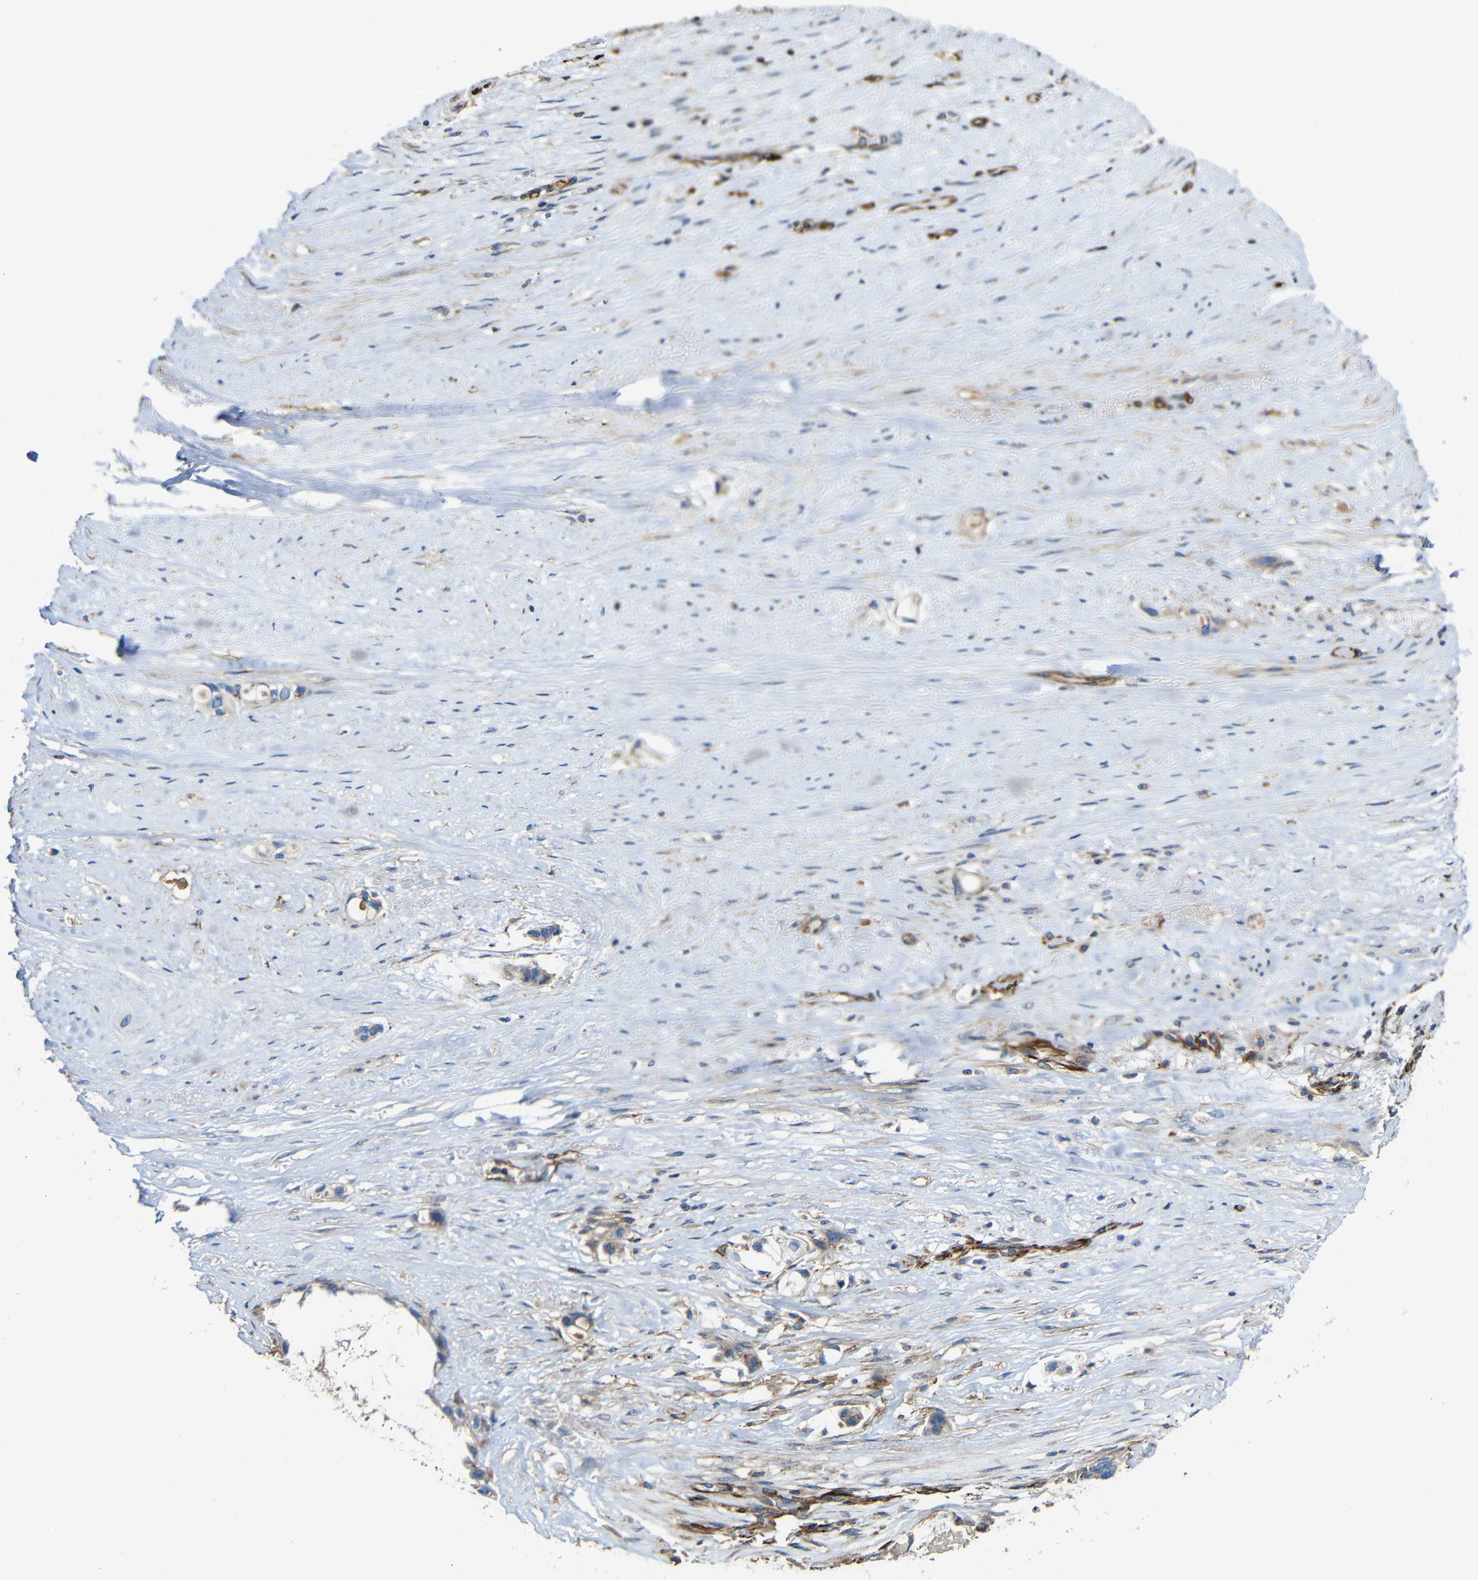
{"staining": {"intensity": "moderate", "quantity": "25%-75%", "location": "cytoplasmic/membranous"}, "tissue": "liver cancer", "cell_type": "Tumor cells", "image_type": "cancer", "snomed": [{"axis": "morphology", "description": "Cholangiocarcinoma"}, {"axis": "topography", "description": "Liver"}], "caption": "Cholangiocarcinoma (liver) stained with DAB (3,3'-diaminobenzidine) IHC shows medium levels of moderate cytoplasmic/membranous expression in about 25%-75% of tumor cells.", "gene": "IGSF10", "patient": {"sex": "female", "age": 65}}